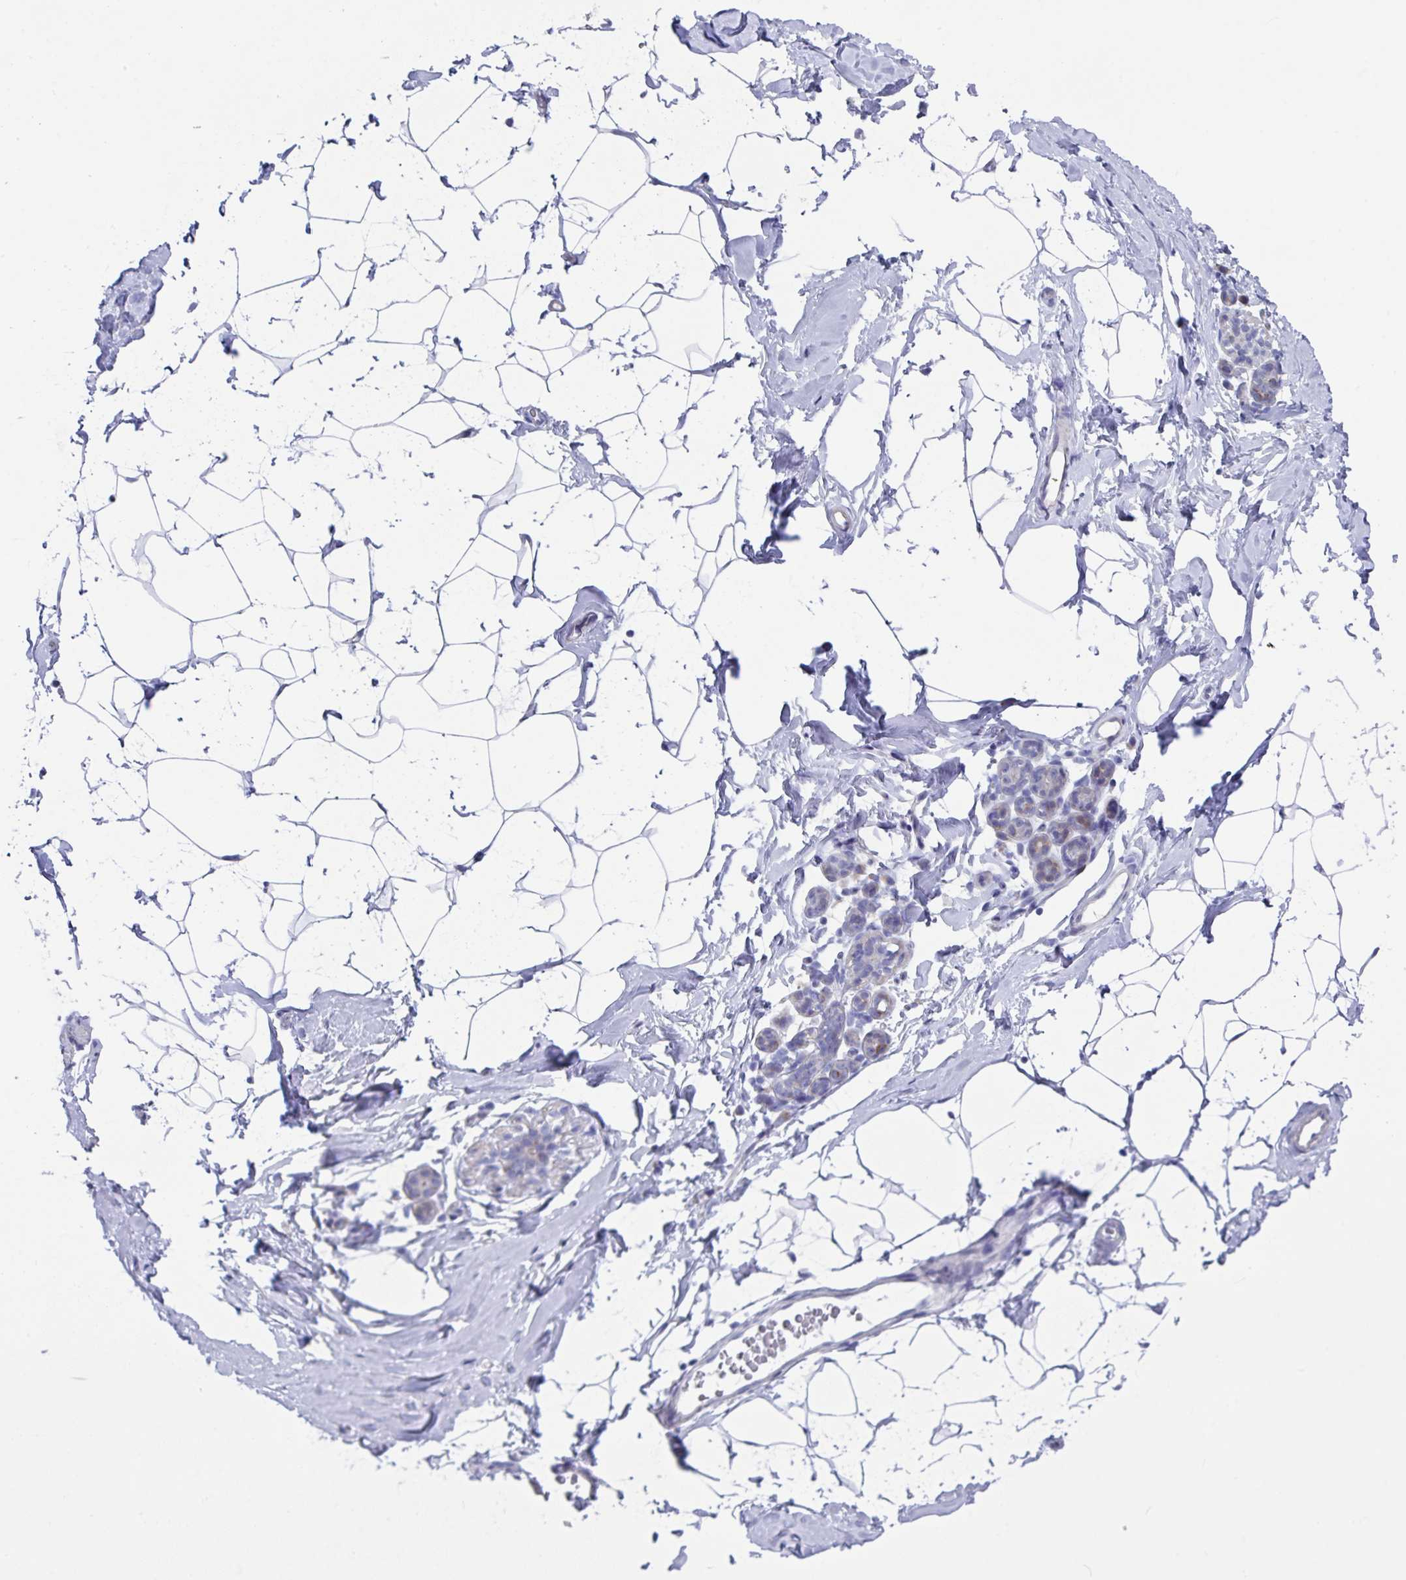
{"staining": {"intensity": "negative", "quantity": "none", "location": "none"}, "tissue": "breast", "cell_type": "Adipocytes", "image_type": "normal", "snomed": [{"axis": "morphology", "description": "Normal tissue, NOS"}, {"axis": "topography", "description": "Breast"}], "caption": "Immunohistochemical staining of normal human breast displays no significant staining in adipocytes. (Brightfield microscopy of DAB (3,3'-diaminobenzidine) immunohistochemistry (IHC) at high magnification).", "gene": "FBXO47", "patient": {"sex": "female", "age": 32}}